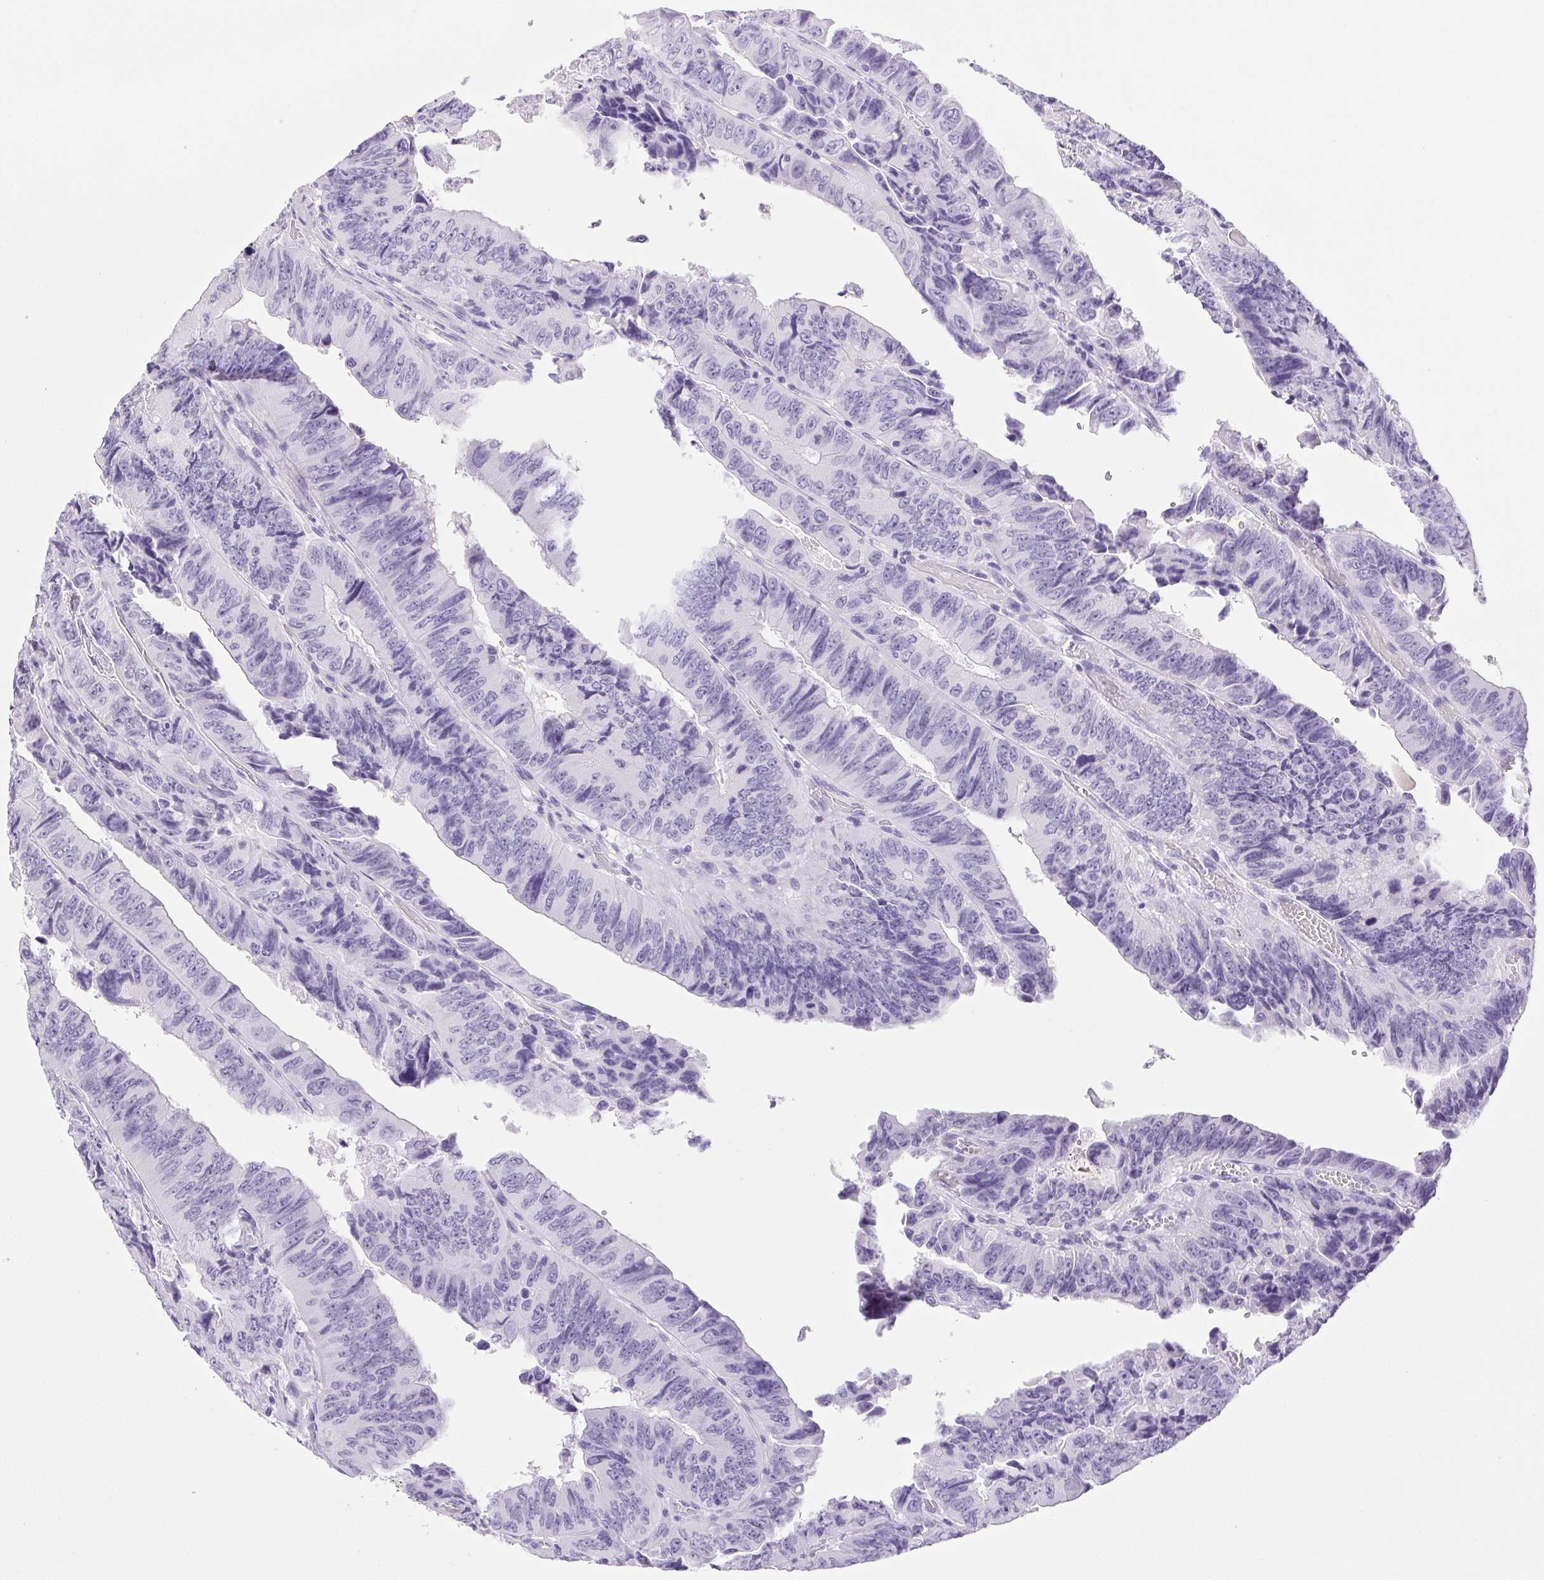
{"staining": {"intensity": "negative", "quantity": "none", "location": "none"}, "tissue": "colorectal cancer", "cell_type": "Tumor cells", "image_type": "cancer", "snomed": [{"axis": "morphology", "description": "Adenocarcinoma, NOS"}, {"axis": "topography", "description": "Colon"}], "caption": "There is no significant staining in tumor cells of adenocarcinoma (colorectal).", "gene": "PAPPA2", "patient": {"sex": "female", "age": 84}}